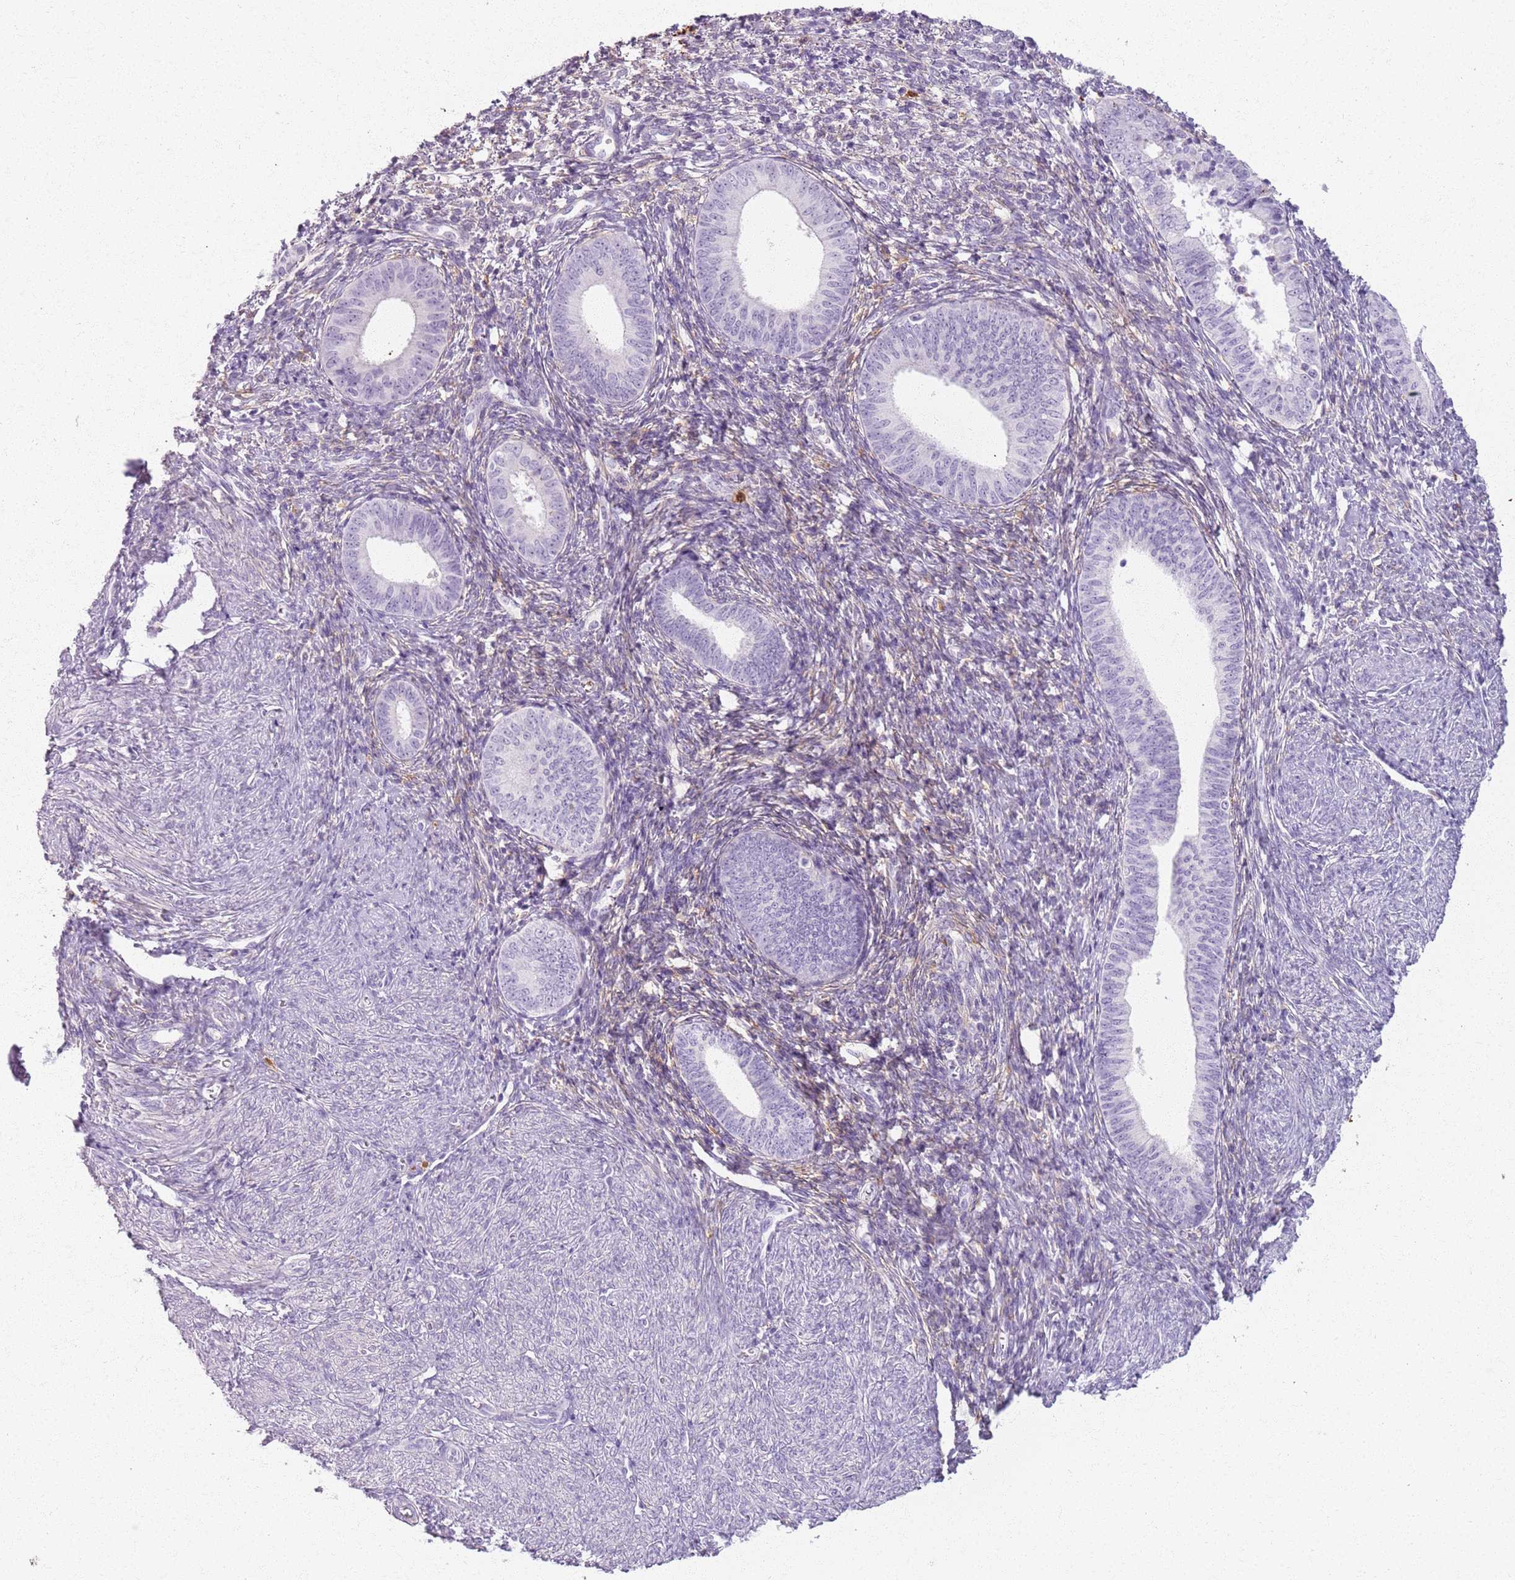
{"staining": {"intensity": "negative", "quantity": "none", "location": "none"}, "tissue": "endometrial cancer", "cell_type": "Tumor cells", "image_type": "cancer", "snomed": [{"axis": "morphology", "description": "Adenocarcinoma, NOS"}, {"axis": "topography", "description": "Endometrium"}], "caption": "Endometrial cancer (adenocarcinoma) was stained to show a protein in brown. There is no significant staining in tumor cells. (DAB IHC with hematoxylin counter stain).", "gene": "GDPGP1", "patient": {"sex": "female", "age": 79}}